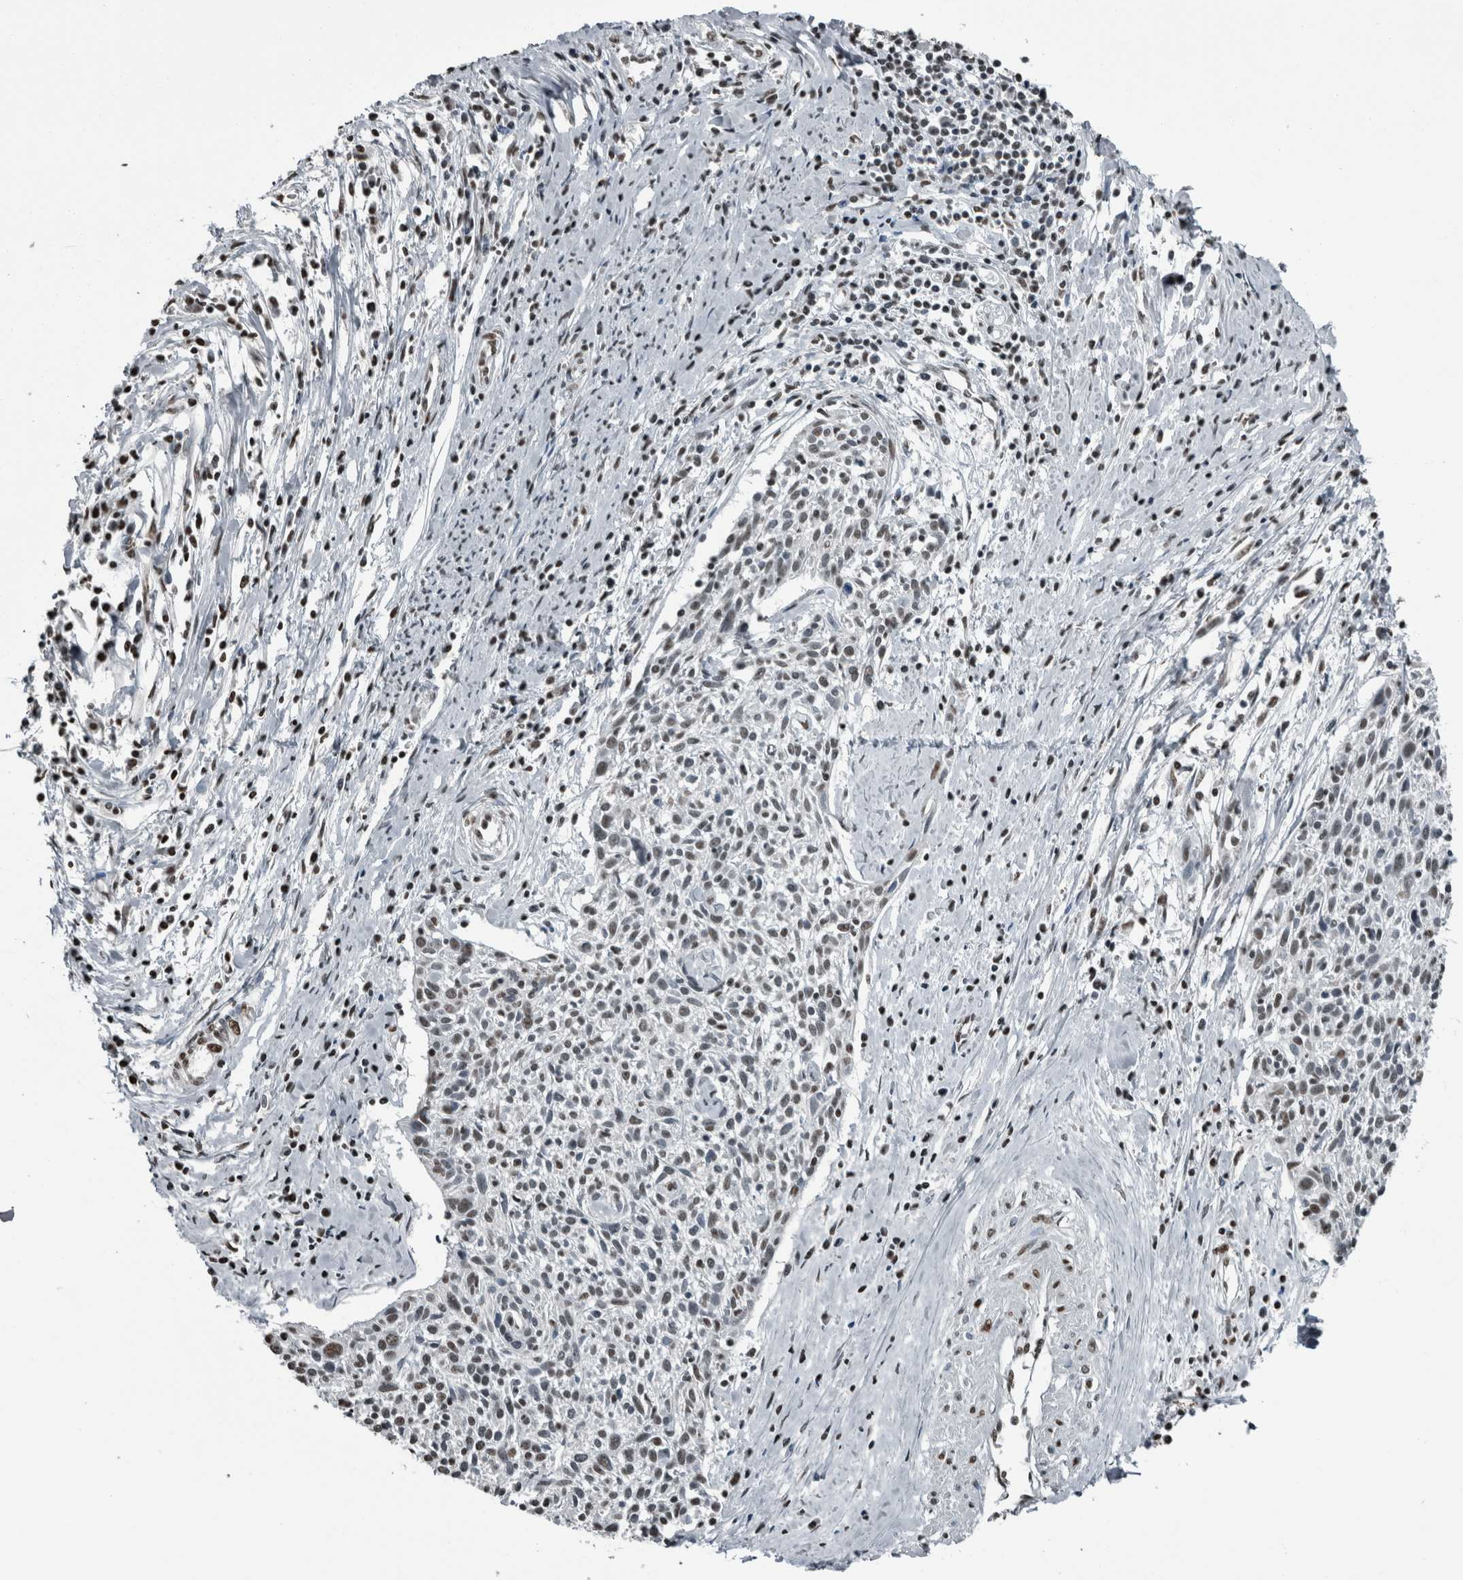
{"staining": {"intensity": "moderate", "quantity": "25%-75%", "location": "nuclear"}, "tissue": "cervical cancer", "cell_type": "Tumor cells", "image_type": "cancer", "snomed": [{"axis": "morphology", "description": "Squamous cell carcinoma, NOS"}, {"axis": "topography", "description": "Cervix"}], "caption": "Cervical cancer stained with immunohistochemistry (IHC) shows moderate nuclear positivity in about 25%-75% of tumor cells.", "gene": "TGS1", "patient": {"sex": "female", "age": 51}}